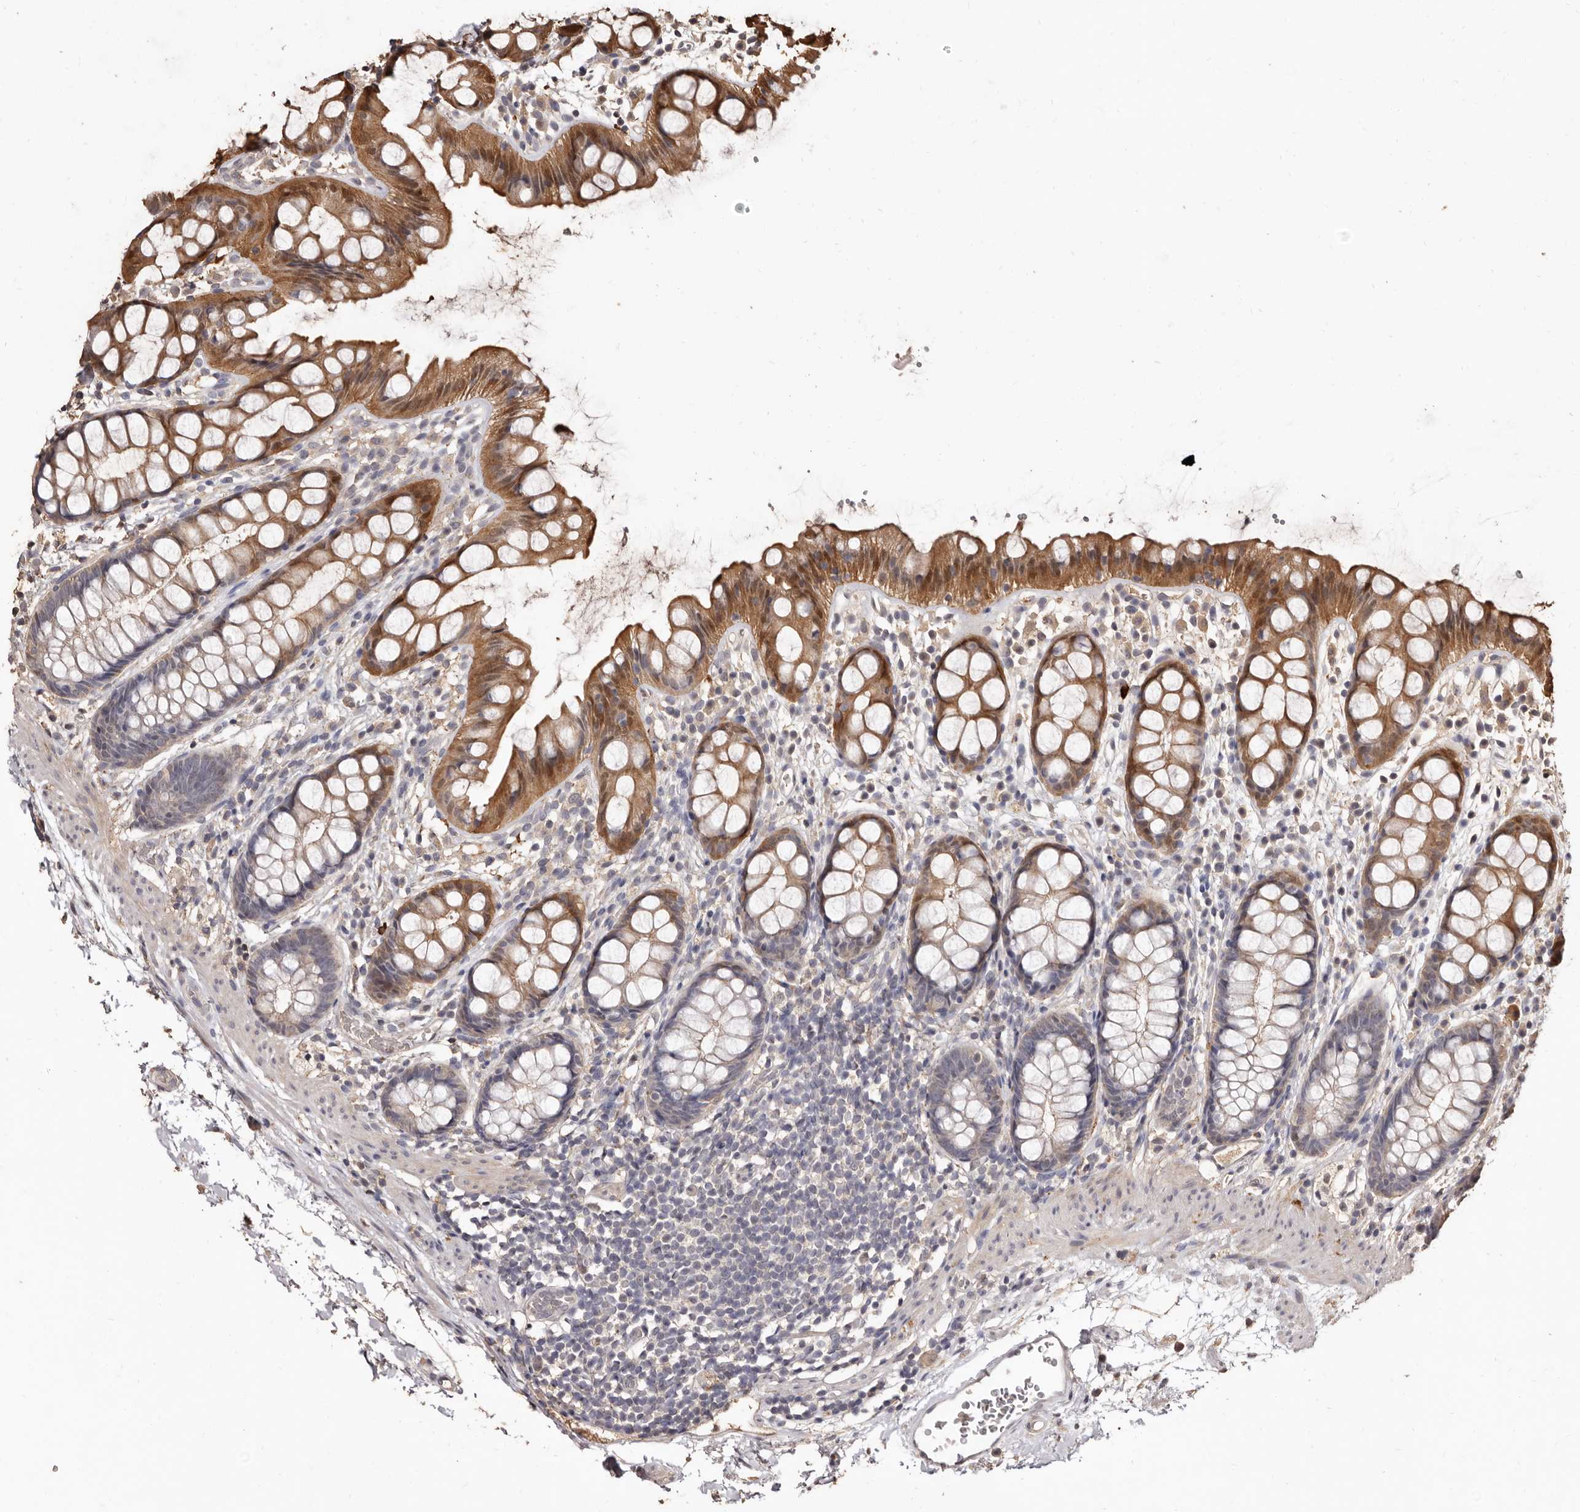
{"staining": {"intensity": "moderate", "quantity": "25%-75%", "location": "cytoplasmic/membranous"}, "tissue": "rectum", "cell_type": "Glandular cells", "image_type": "normal", "snomed": [{"axis": "morphology", "description": "Normal tissue, NOS"}, {"axis": "topography", "description": "Rectum"}], "caption": "Moderate cytoplasmic/membranous protein expression is present in approximately 25%-75% of glandular cells in rectum. Immunohistochemistry (ihc) stains the protein of interest in brown and the nuclei are stained blue.", "gene": "INAVA", "patient": {"sex": "female", "age": 65}}